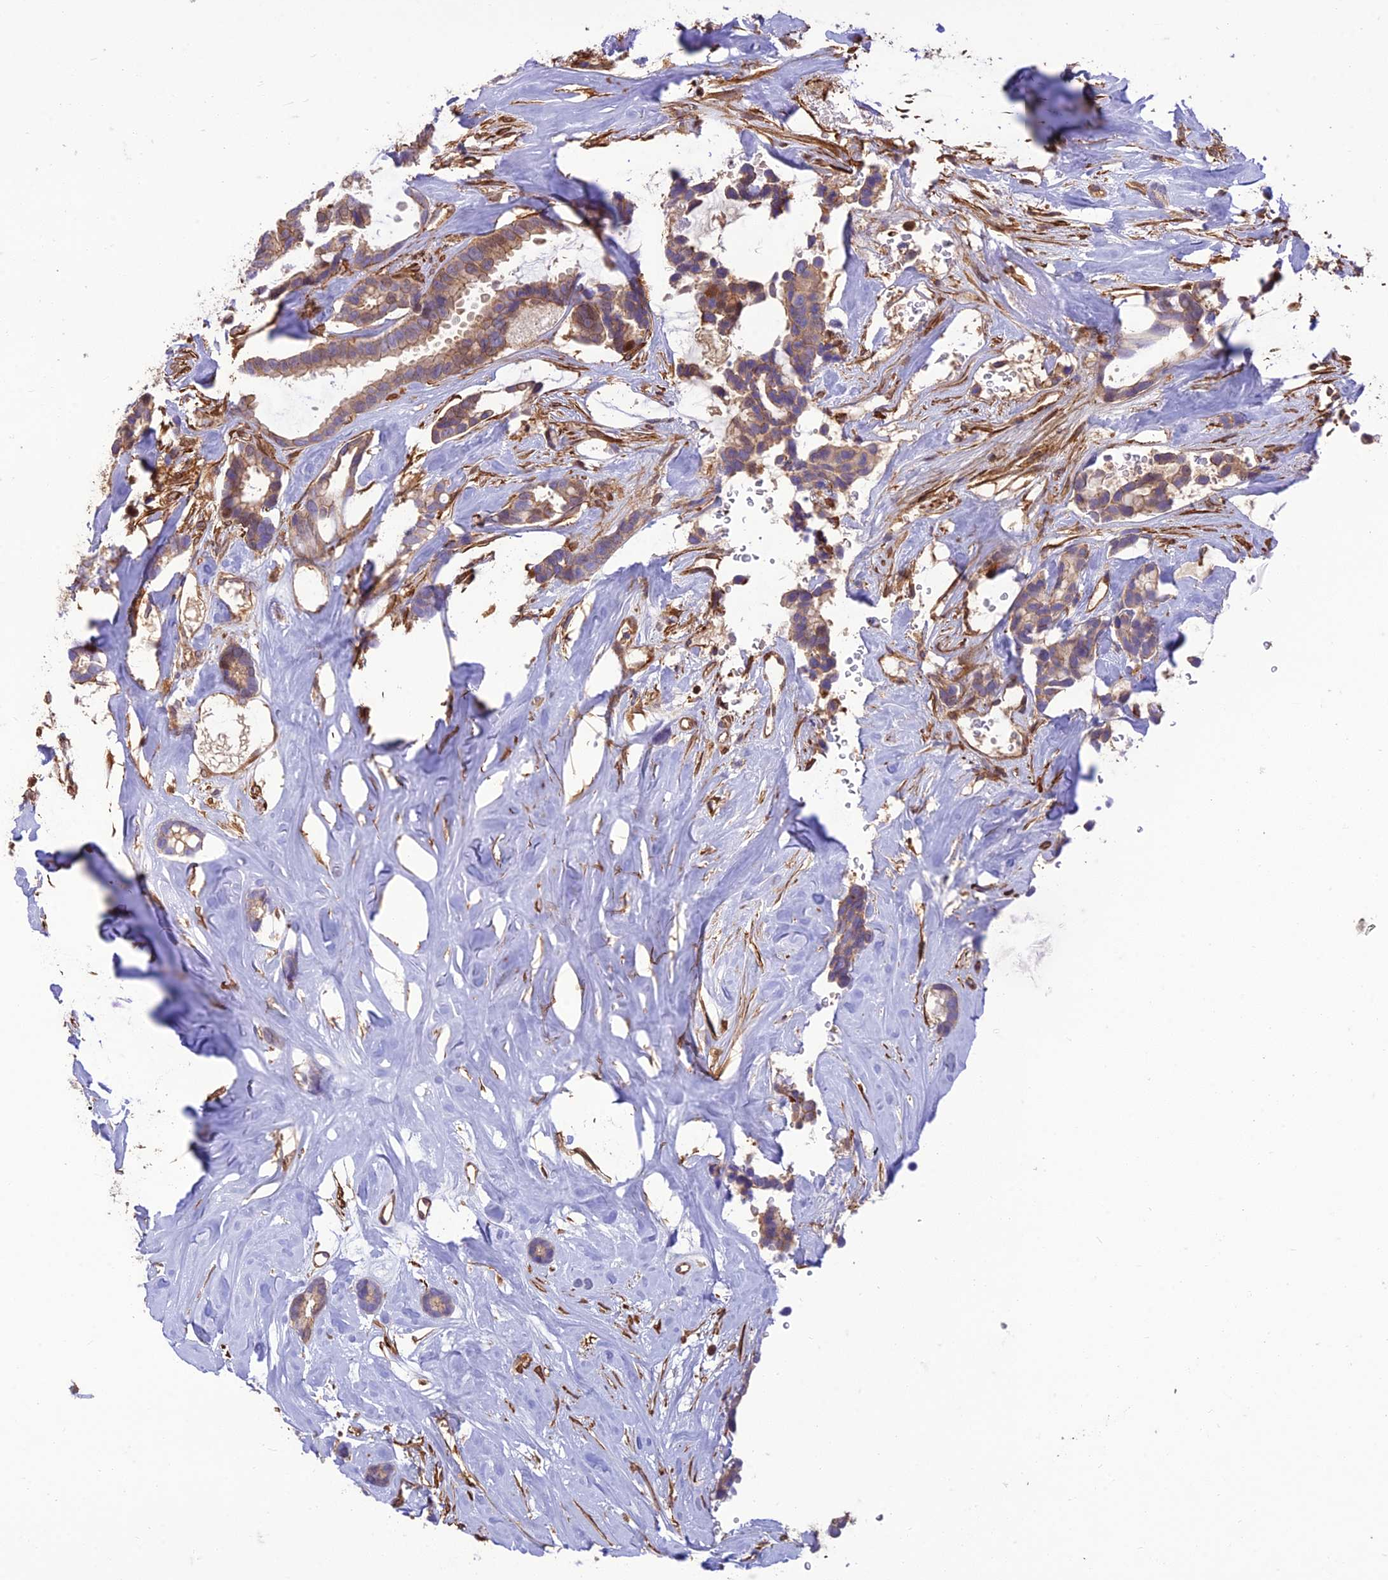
{"staining": {"intensity": "weak", "quantity": "<25%", "location": "cytoplasmic/membranous"}, "tissue": "breast cancer", "cell_type": "Tumor cells", "image_type": "cancer", "snomed": [{"axis": "morphology", "description": "Duct carcinoma"}, {"axis": "topography", "description": "Breast"}], "caption": "Breast infiltrating ductal carcinoma was stained to show a protein in brown. There is no significant expression in tumor cells.", "gene": "HPSE2", "patient": {"sex": "female", "age": 87}}